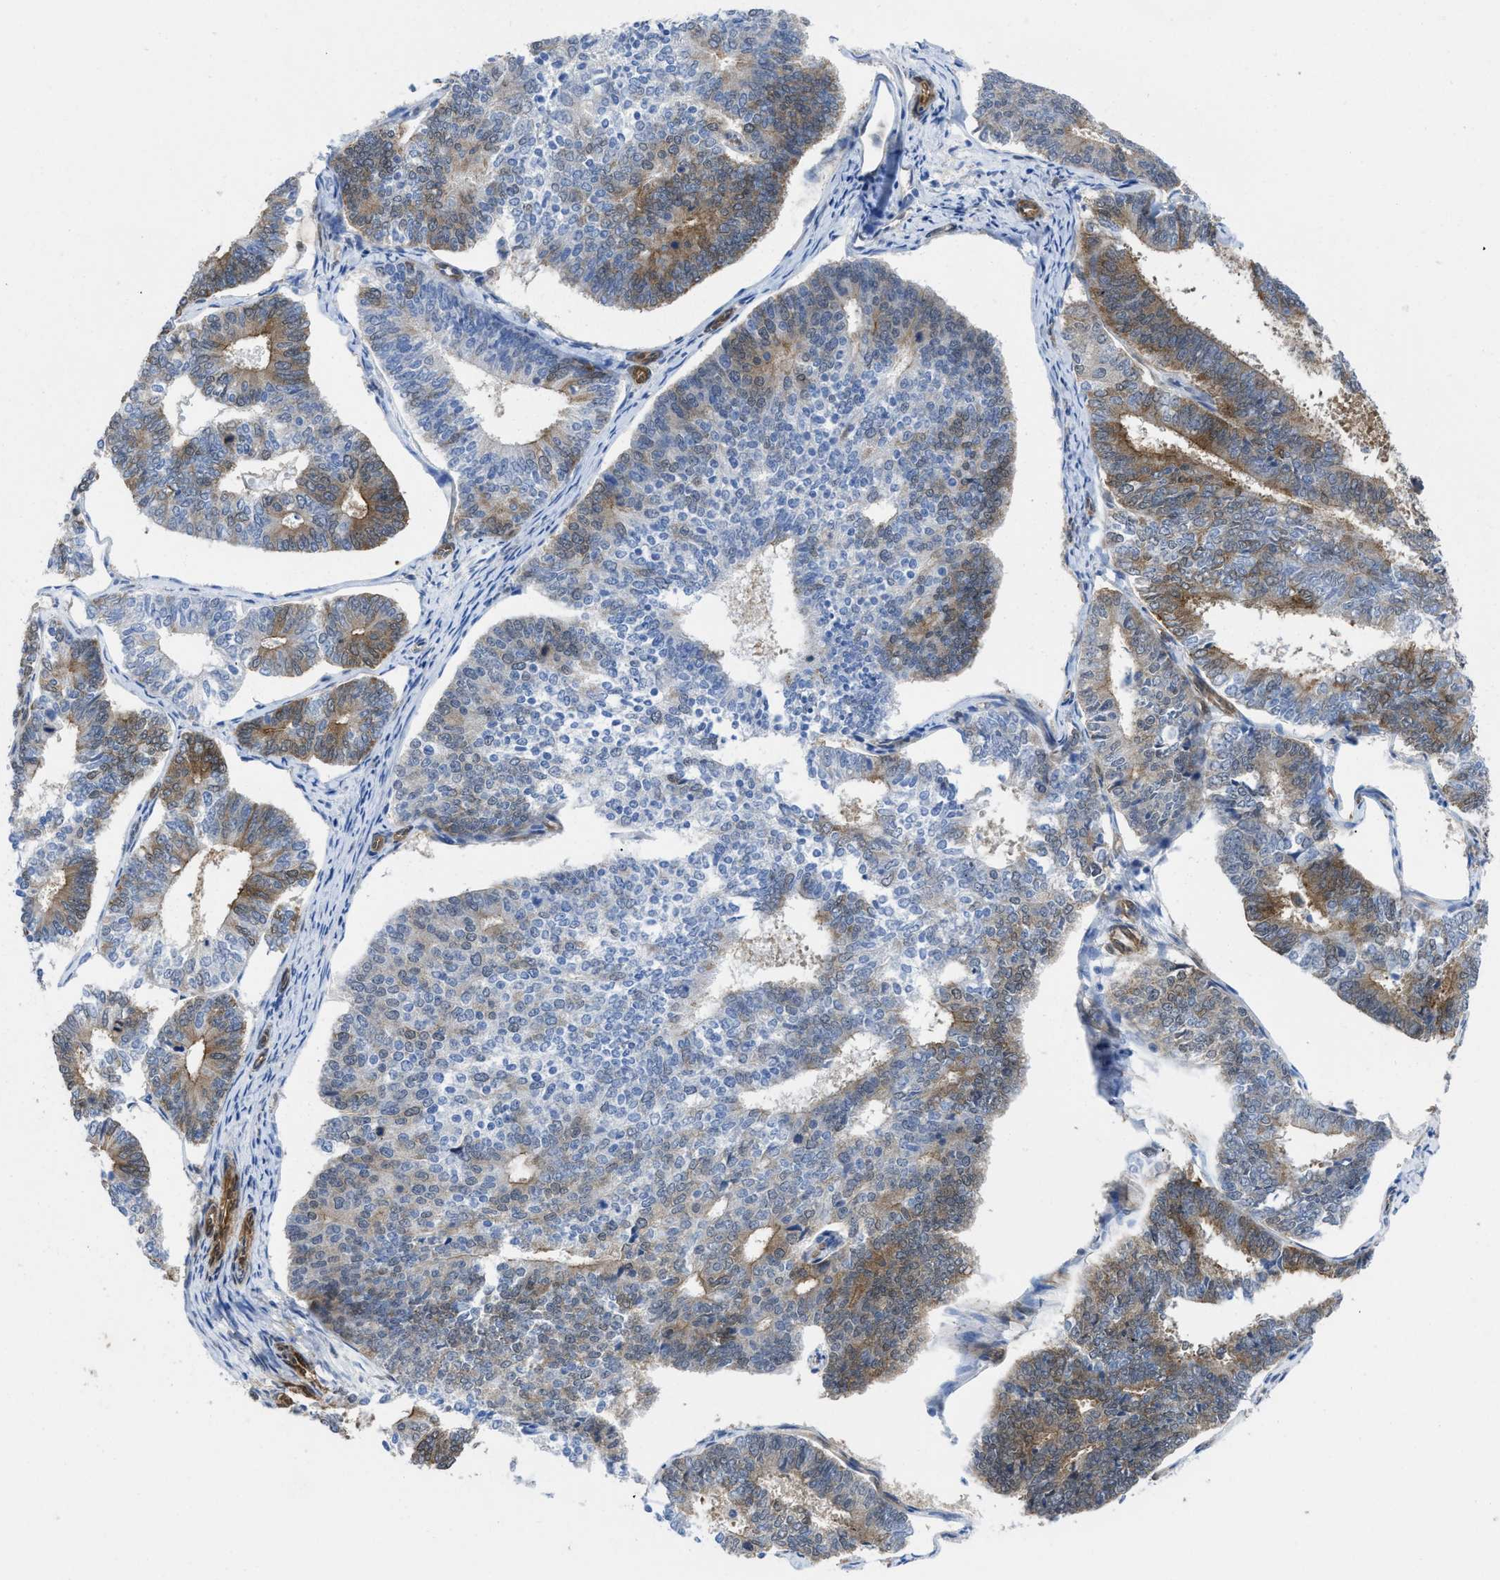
{"staining": {"intensity": "strong", "quantity": "<25%", "location": "cytoplasmic/membranous"}, "tissue": "endometrial cancer", "cell_type": "Tumor cells", "image_type": "cancer", "snomed": [{"axis": "morphology", "description": "Adenocarcinoma, NOS"}, {"axis": "topography", "description": "Endometrium"}], "caption": "Immunohistochemistry (IHC) photomicrograph of adenocarcinoma (endometrial) stained for a protein (brown), which demonstrates medium levels of strong cytoplasmic/membranous positivity in about <25% of tumor cells.", "gene": "PDLIM5", "patient": {"sex": "female", "age": 70}}